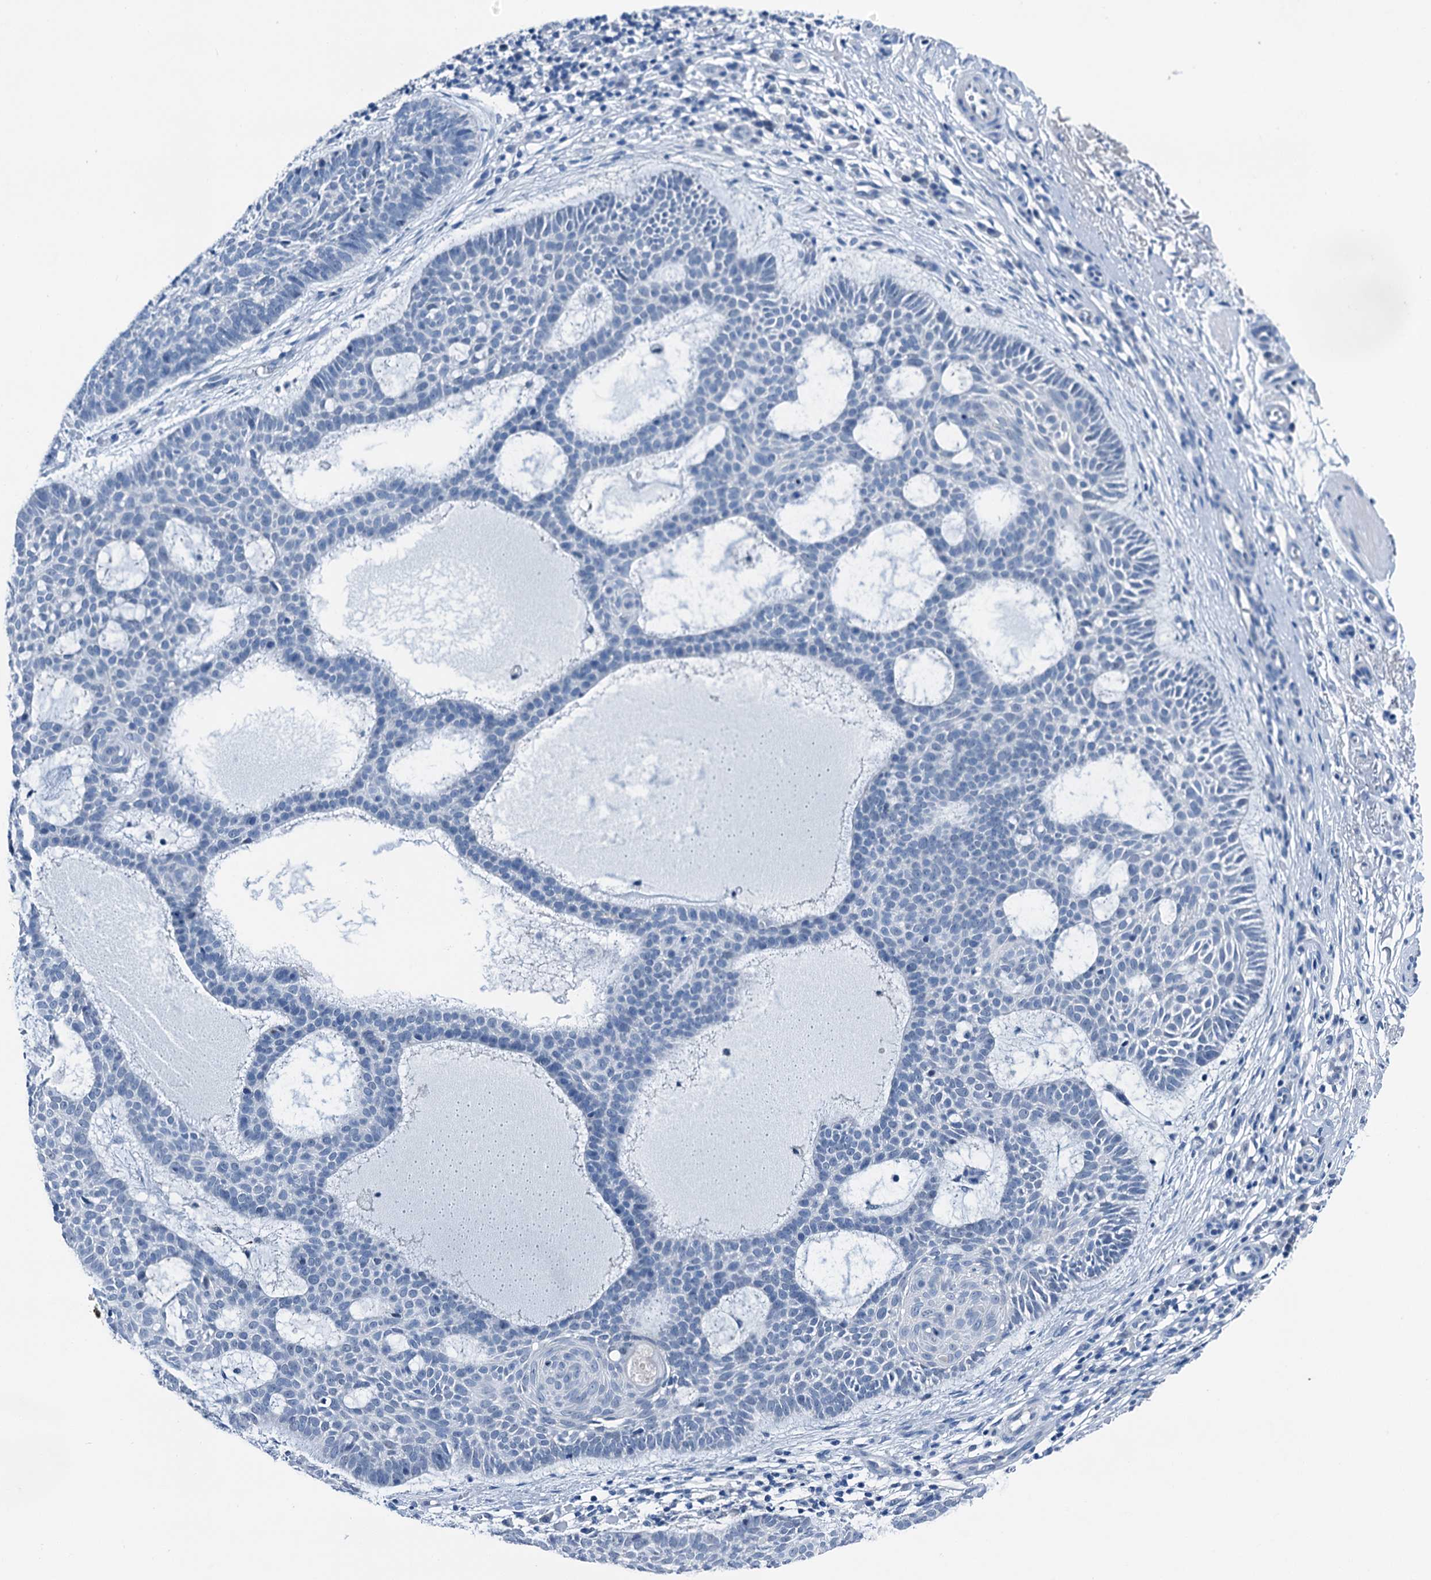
{"staining": {"intensity": "negative", "quantity": "none", "location": "none"}, "tissue": "skin cancer", "cell_type": "Tumor cells", "image_type": "cancer", "snomed": [{"axis": "morphology", "description": "Basal cell carcinoma"}, {"axis": "topography", "description": "Skin"}], "caption": "Photomicrograph shows no significant protein expression in tumor cells of skin cancer (basal cell carcinoma).", "gene": "CBLN3", "patient": {"sex": "male", "age": 85}}